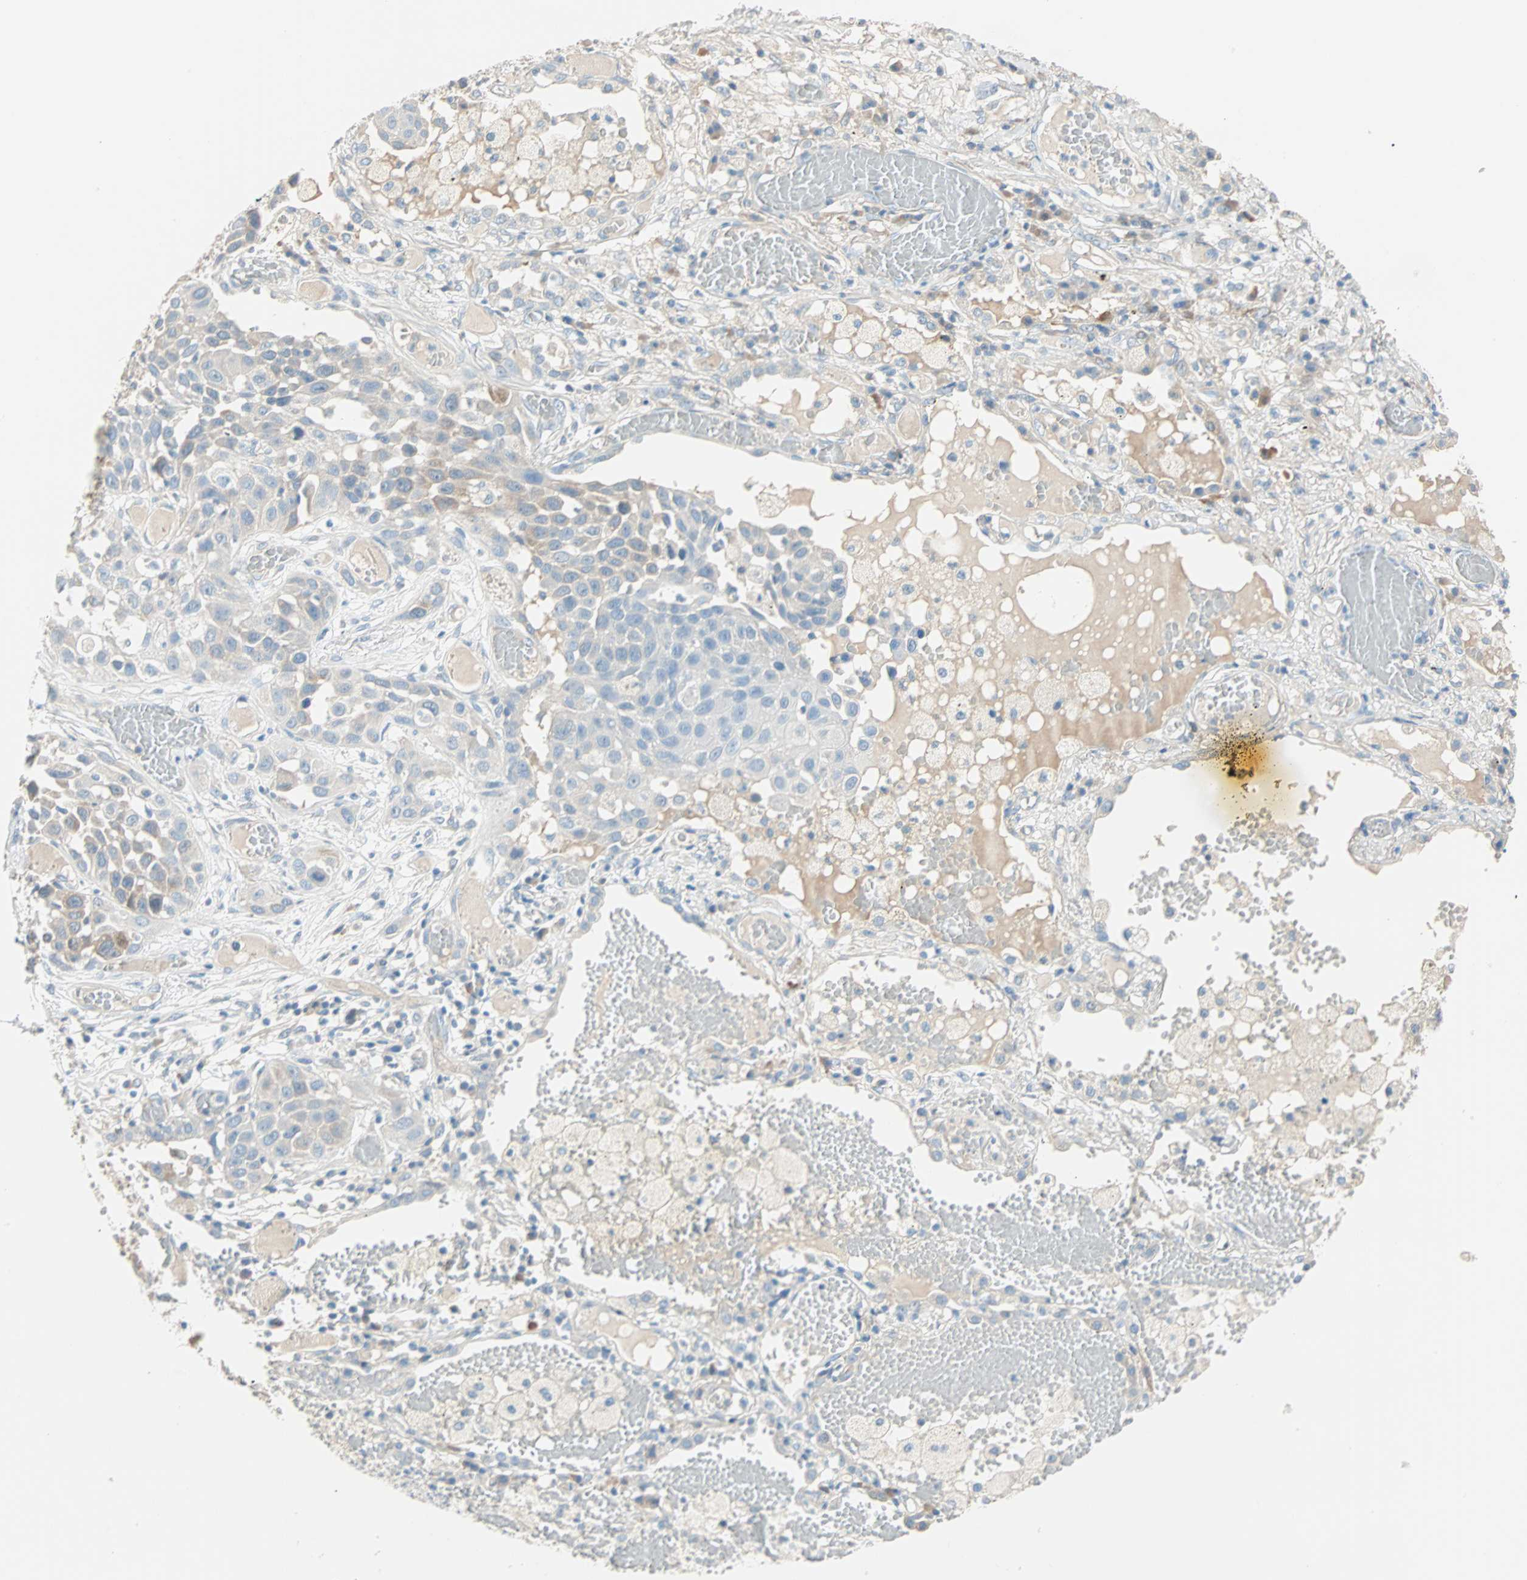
{"staining": {"intensity": "weak", "quantity": "<25%", "location": "cytoplasmic/membranous"}, "tissue": "lung cancer", "cell_type": "Tumor cells", "image_type": "cancer", "snomed": [{"axis": "morphology", "description": "Squamous cell carcinoma, NOS"}, {"axis": "topography", "description": "Lung"}], "caption": "Tumor cells show no significant protein staining in lung cancer (squamous cell carcinoma).", "gene": "ATF6", "patient": {"sex": "male", "age": 71}}